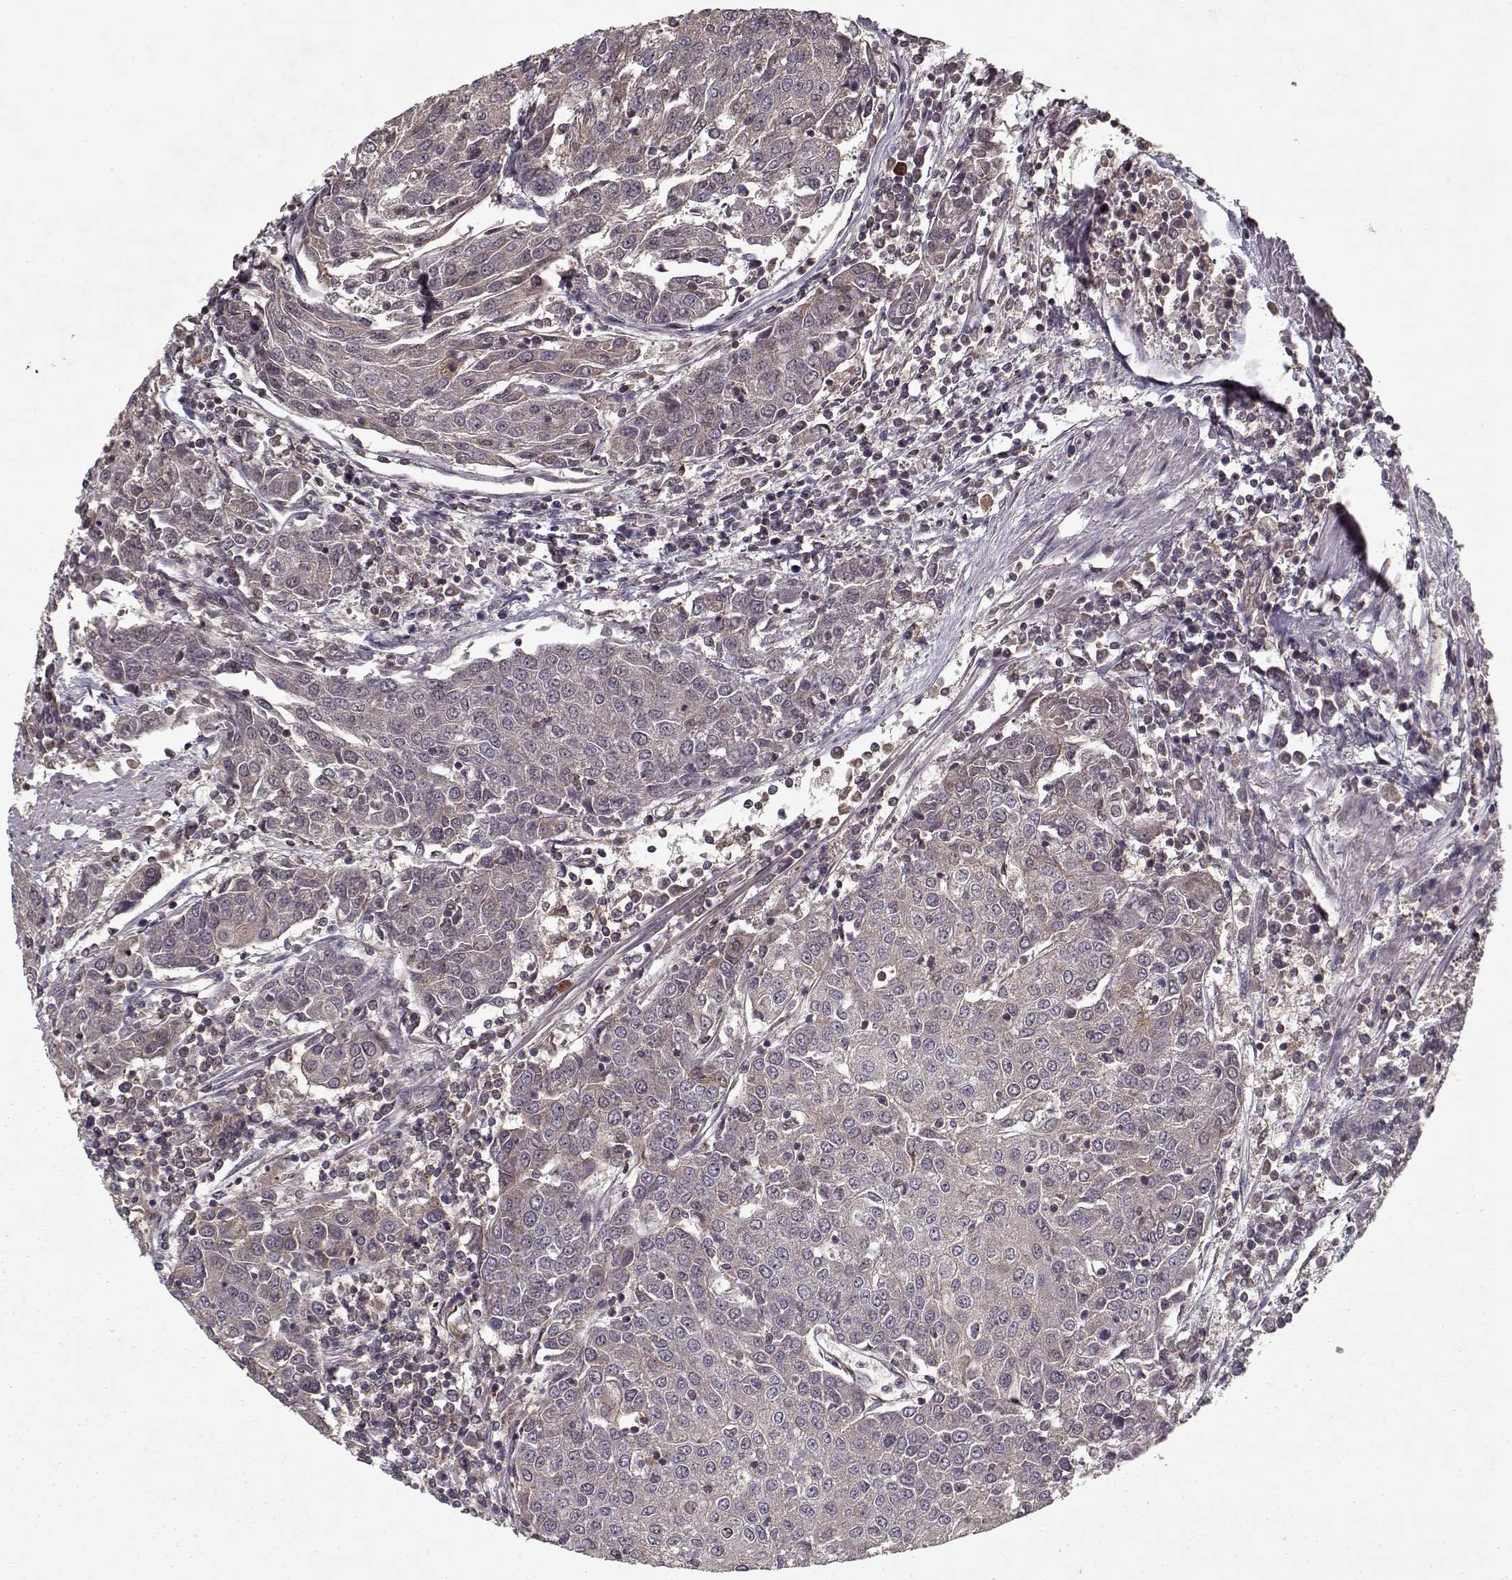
{"staining": {"intensity": "negative", "quantity": "none", "location": "none"}, "tissue": "urothelial cancer", "cell_type": "Tumor cells", "image_type": "cancer", "snomed": [{"axis": "morphology", "description": "Urothelial carcinoma, High grade"}, {"axis": "topography", "description": "Urinary bladder"}], "caption": "Tumor cells show no significant protein staining in urothelial carcinoma (high-grade).", "gene": "PPP1R12A", "patient": {"sex": "female", "age": 85}}